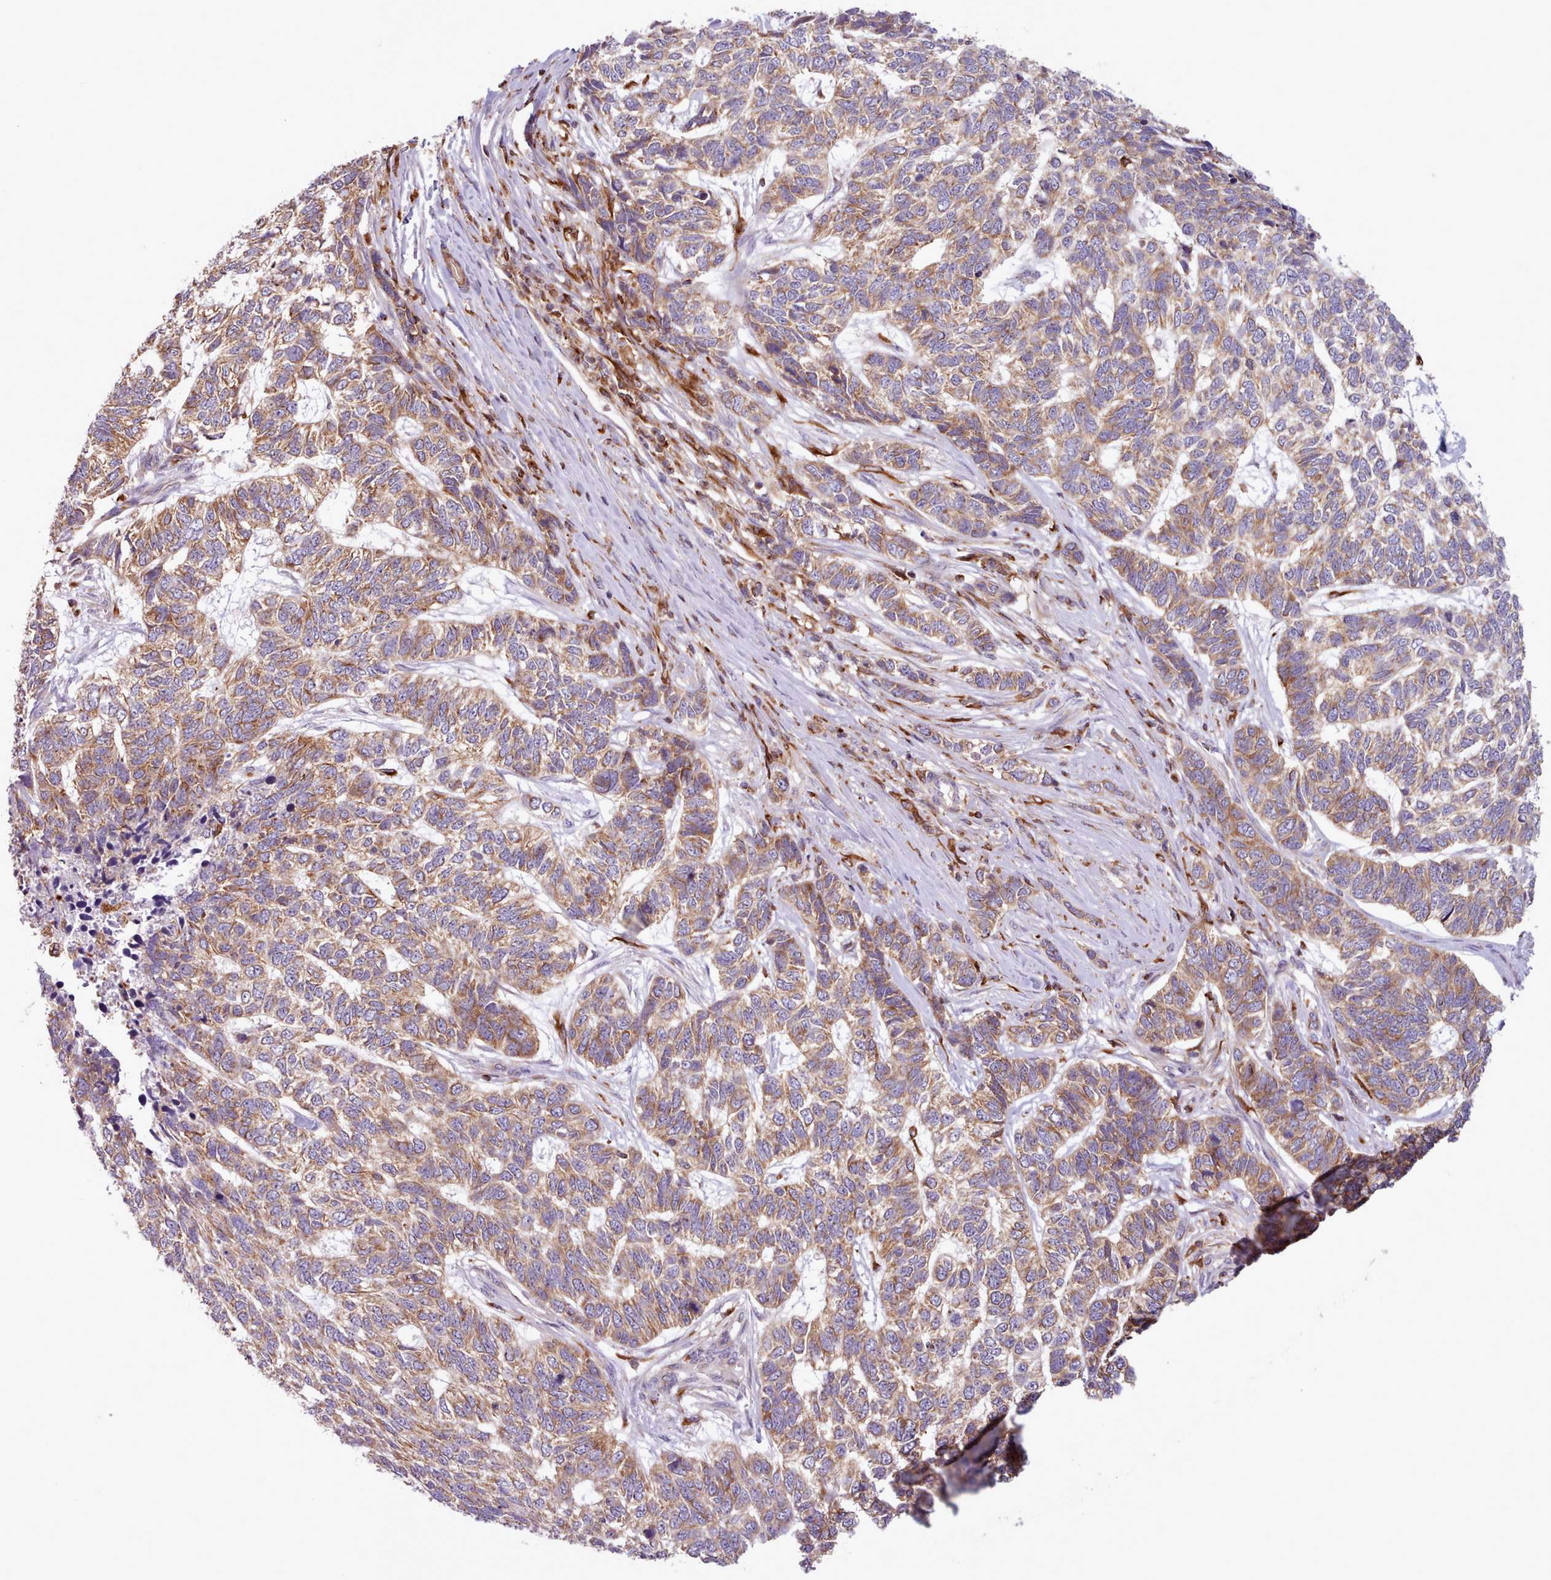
{"staining": {"intensity": "moderate", "quantity": ">75%", "location": "cytoplasmic/membranous"}, "tissue": "skin cancer", "cell_type": "Tumor cells", "image_type": "cancer", "snomed": [{"axis": "morphology", "description": "Basal cell carcinoma"}, {"axis": "topography", "description": "Skin"}], "caption": "Tumor cells demonstrate medium levels of moderate cytoplasmic/membranous positivity in about >75% of cells in skin basal cell carcinoma. (DAB (3,3'-diaminobenzidine) IHC, brown staining for protein, blue staining for nuclei).", "gene": "CRYBG1", "patient": {"sex": "female", "age": 65}}